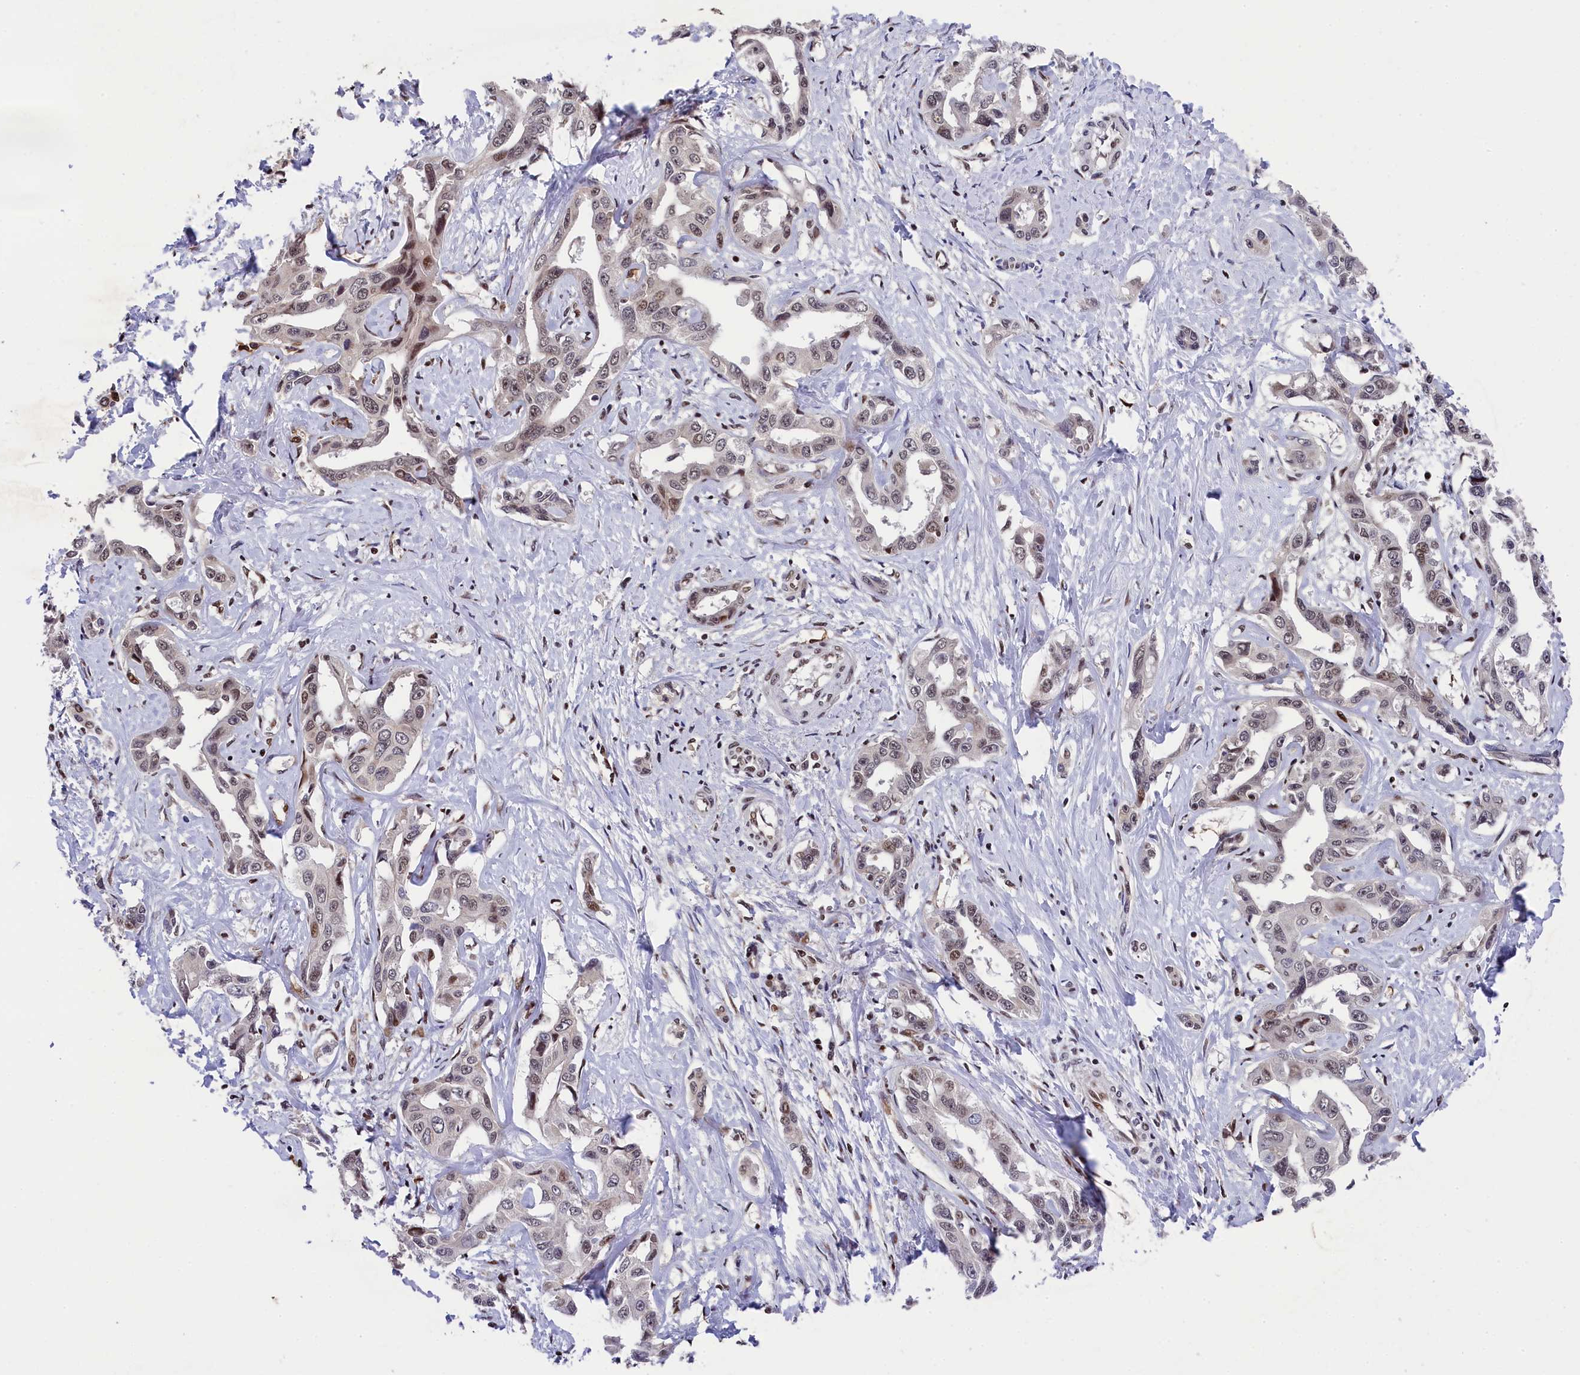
{"staining": {"intensity": "moderate", "quantity": "25%-75%", "location": "nuclear"}, "tissue": "liver cancer", "cell_type": "Tumor cells", "image_type": "cancer", "snomed": [{"axis": "morphology", "description": "Cholangiocarcinoma"}, {"axis": "topography", "description": "Liver"}], "caption": "This micrograph exhibits IHC staining of human cholangiocarcinoma (liver), with medium moderate nuclear staining in approximately 25%-75% of tumor cells.", "gene": "ADIG", "patient": {"sex": "male", "age": 59}}